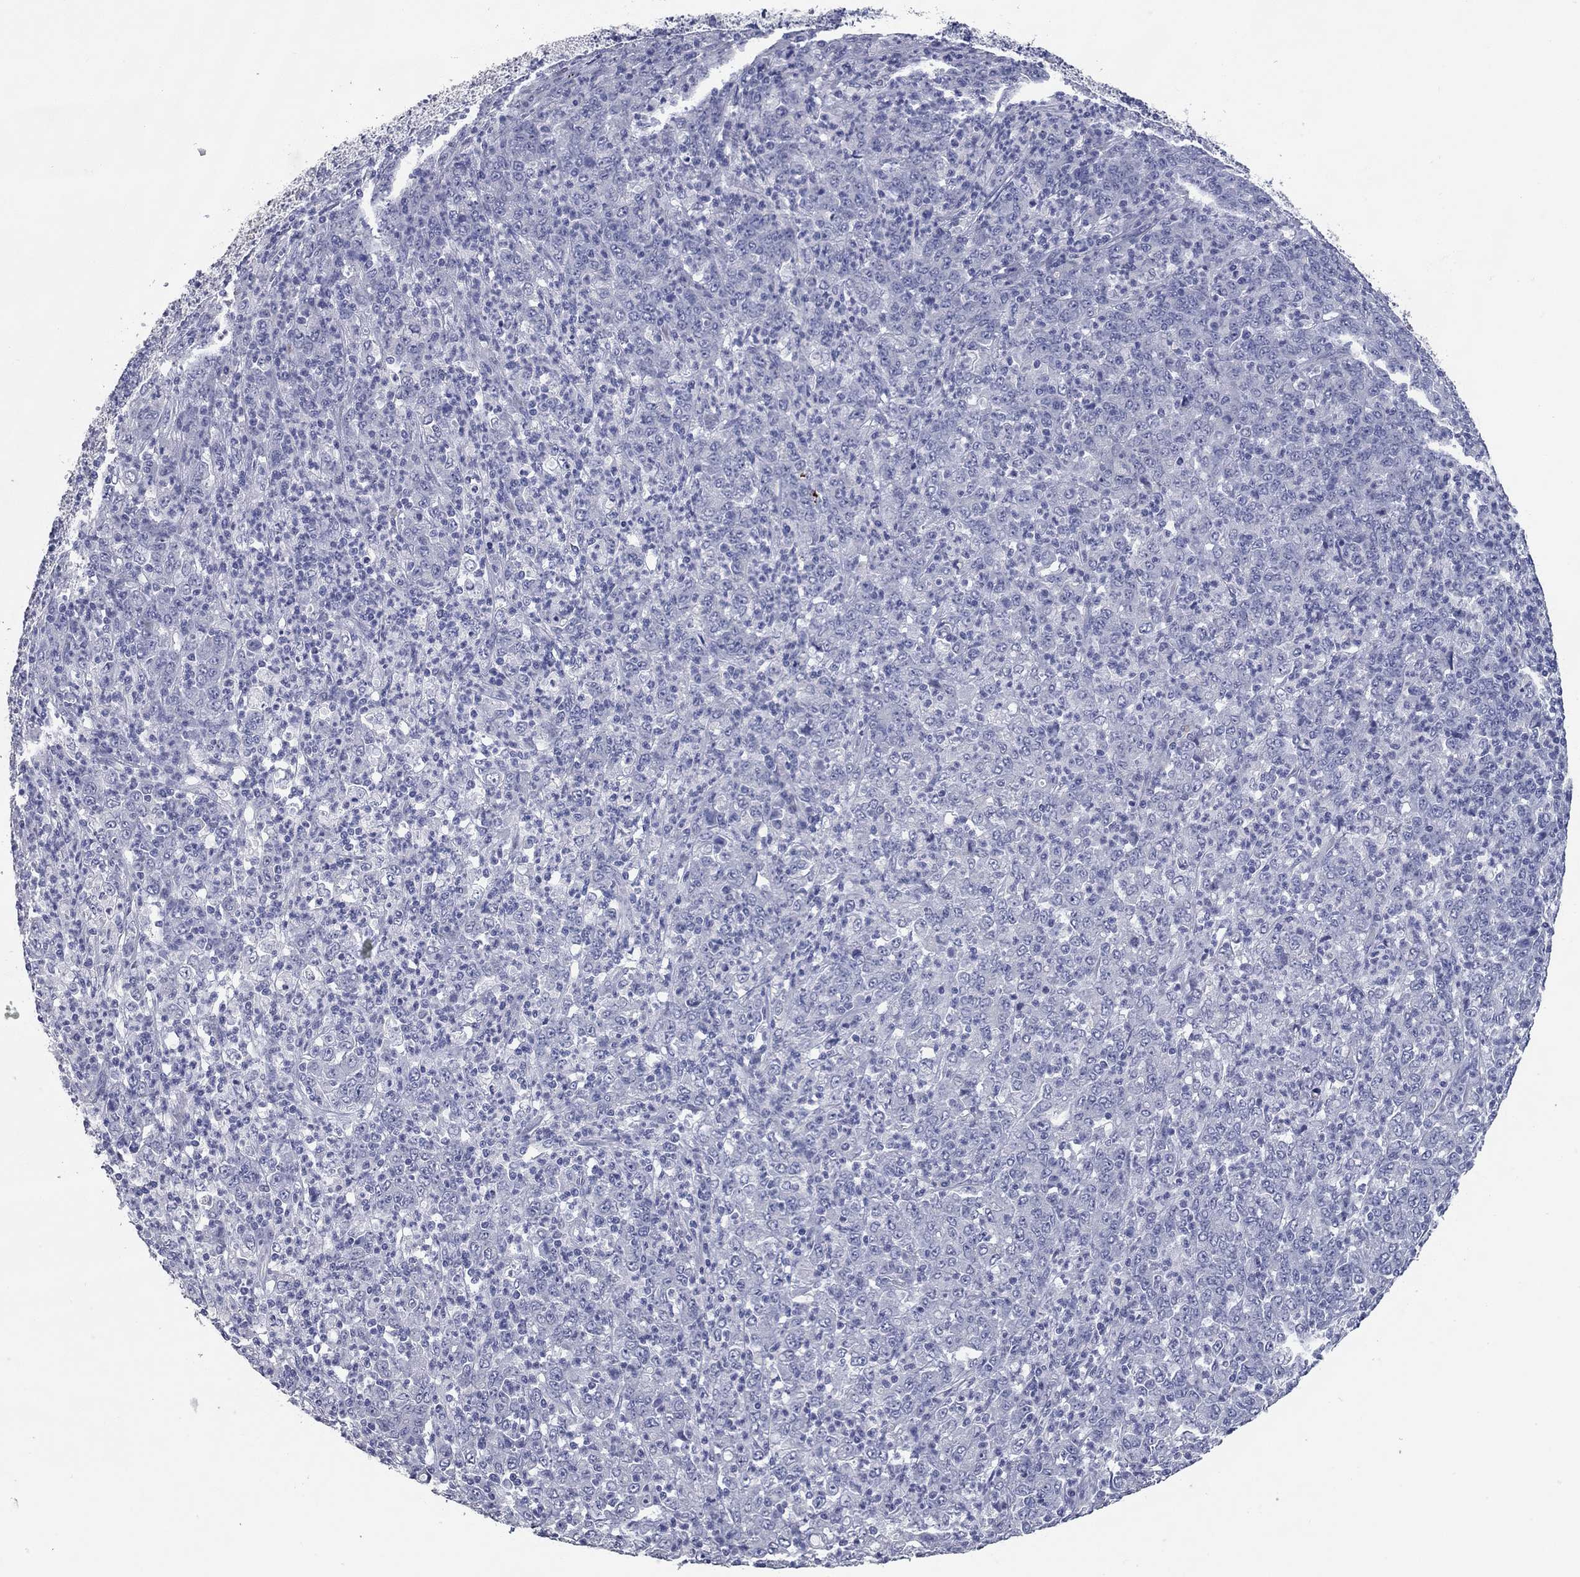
{"staining": {"intensity": "negative", "quantity": "none", "location": "none"}, "tissue": "stomach cancer", "cell_type": "Tumor cells", "image_type": "cancer", "snomed": [{"axis": "morphology", "description": "Adenocarcinoma, NOS"}, {"axis": "topography", "description": "Stomach, lower"}], "caption": "This image is of adenocarcinoma (stomach) stained with immunohistochemistry (IHC) to label a protein in brown with the nuclei are counter-stained blue. There is no expression in tumor cells.", "gene": "TAC1", "patient": {"sex": "female", "age": 71}}